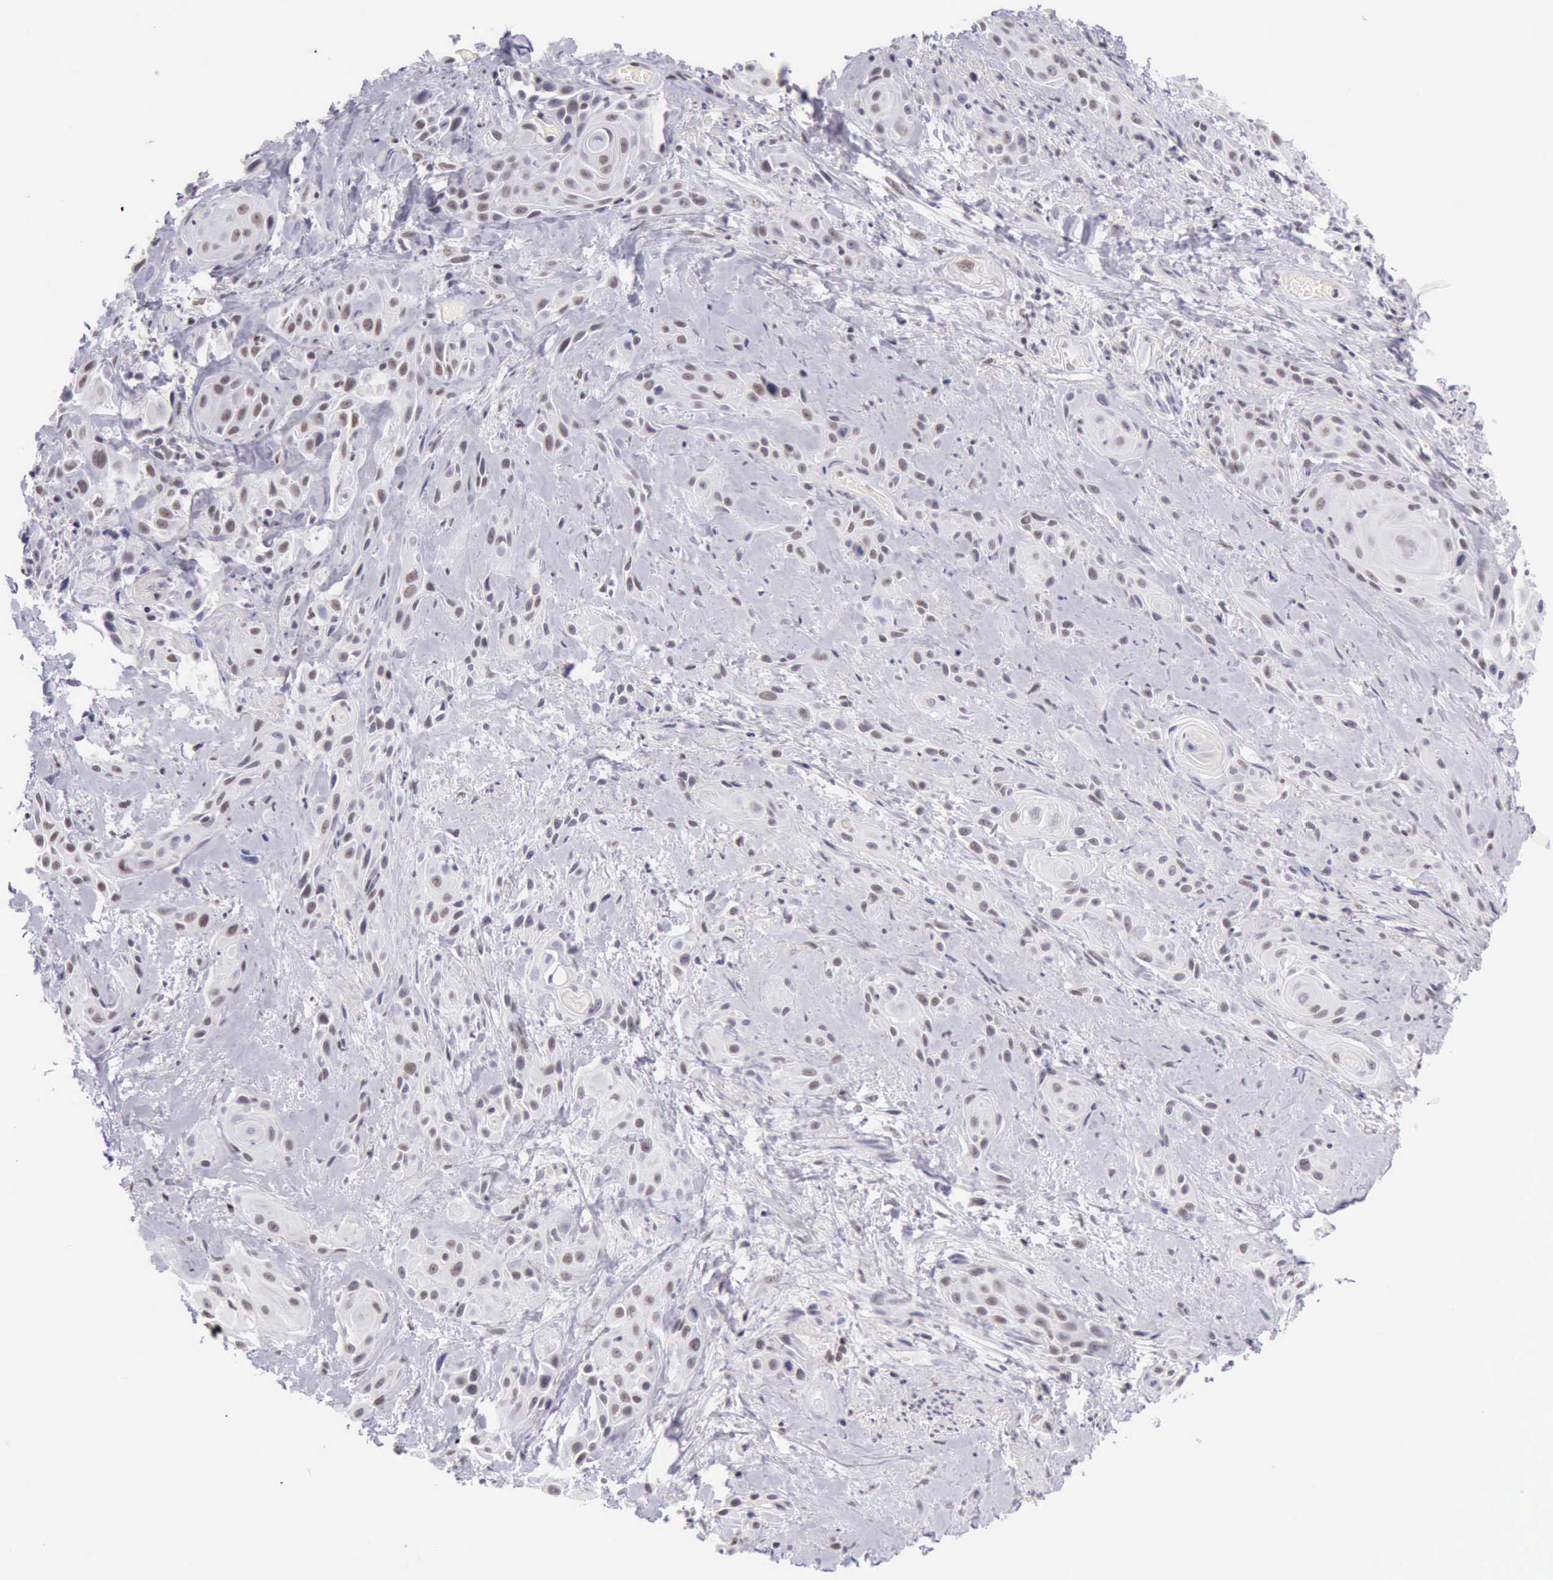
{"staining": {"intensity": "negative", "quantity": "none", "location": "none"}, "tissue": "skin cancer", "cell_type": "Tumor cells", "image_type": "cancer", "snomed": [{"axis": "morphology", "description": "Squamous cell carcinoma, NOS"}, {"axis": "topography", "description": "Skin"}, {"axis": "topography", "description": "Anal"}], "caption": "Immunohistochemistry (IHC) photomicrograph of human skin squamous cell carcinoma stained for a protein (brown), which reveals no expression in tumor cells.", "gene": "EP300", "patient": {"sex": "male", "age": 64}}